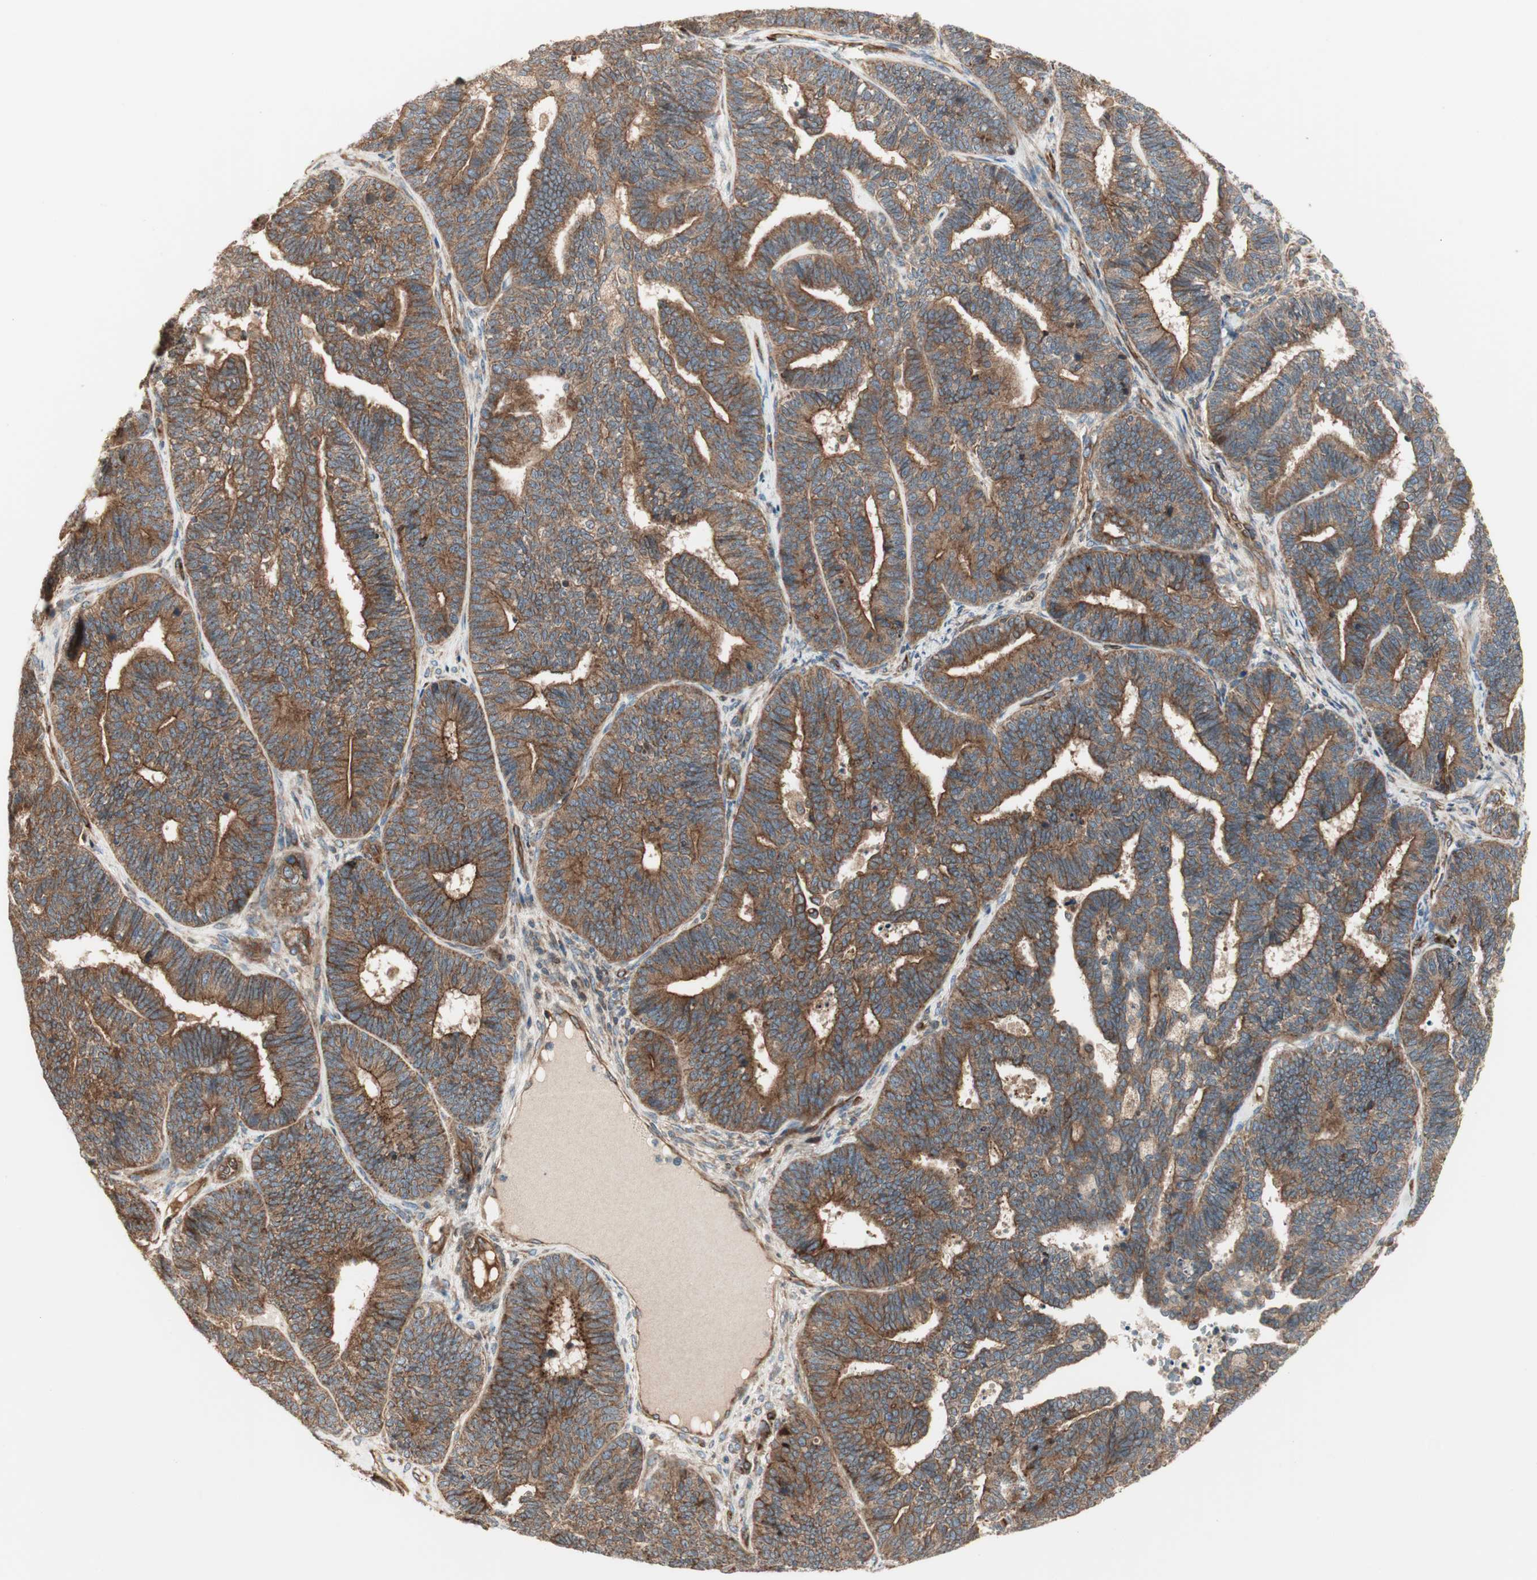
{"staining": {"intensity": "strong", "quantity": ">75%", "location": "cytoplasmic/membranous"}, "tissue": "endometrial cancer", "cell_type": "Tumor cells", "image_type": "cancer", "snomed": [{"axis": "morphology", "description": "Adenocarcinoma, NOS"}, {"axis": "topography", "description": "Endometrium"}], "caption": "About >75% of tumor cells in endometrial cancer reveal strong cytoplasmic/membranous protein expression as visualized by brown immunohistochemical staining.", "gene": "CTTNBP2NL", "patient": {"sex": "female", "age": 70}}